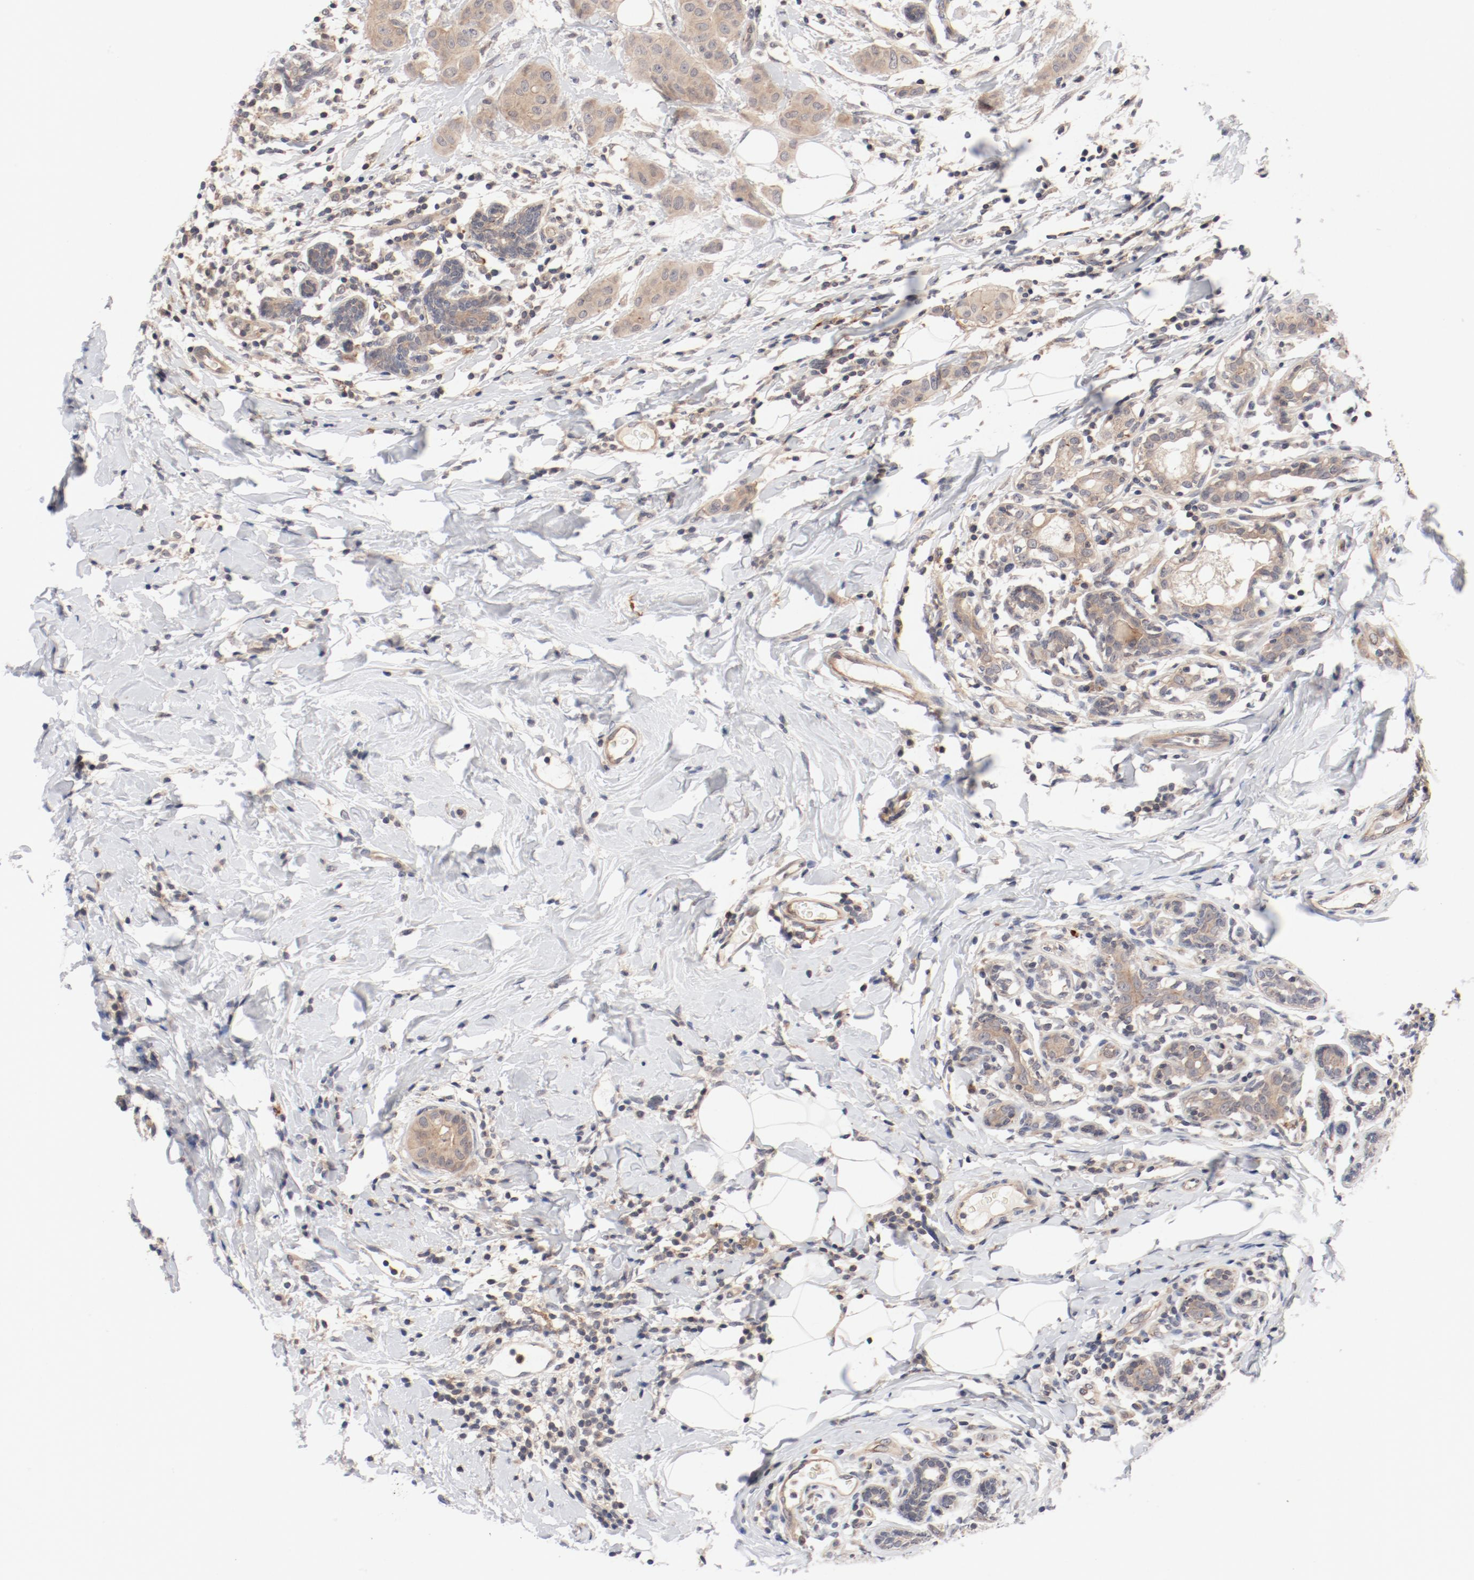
{"staining": {"intensity": "weak", "quantity": "25%-75%", "location": "cytoplasmic/membranous"}, "tissue": "breast cancer", "cell_type": "Tumor cells", "image_type": "cancer", "snomed": [{"axis": "morphology", "description": "Duct carcinoma"}, {"axis": "topography", "description": "Breast"}], "caption": "Immunohistochemical staining of human infiltrating ductal carcinoma (breast) exhibits low levels of weak cytoplasmic/membranous expression in approximately 25%-75% of tumor cells.", "gene": "ZNF267", "patient": {"sex": "female", "age": 40}}